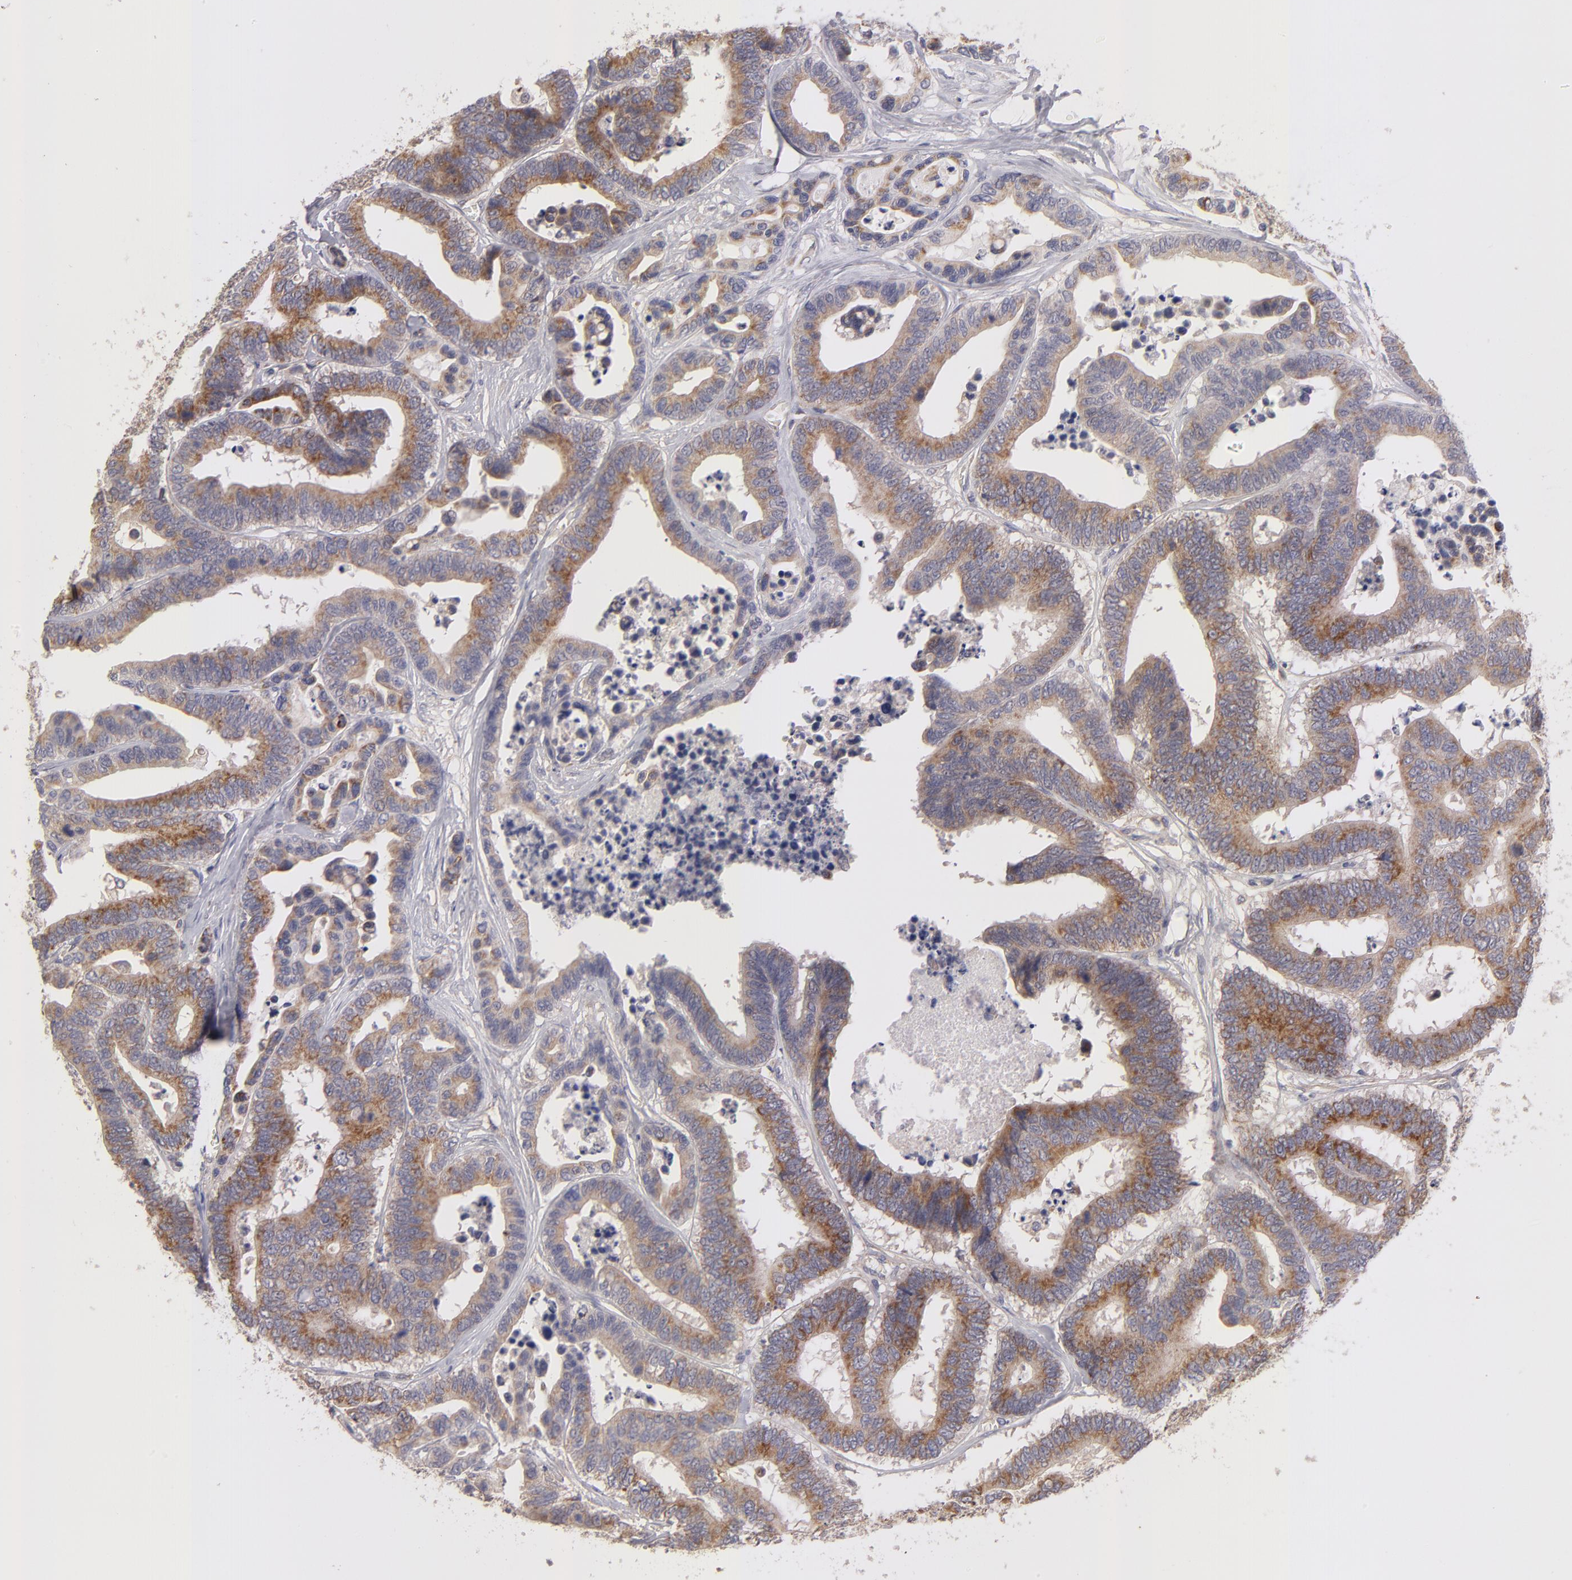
{"staining": {"intensity": "moderate", "quantity": ">75%", "location": "cytoplasmic/membranous"}, "tissue": "colorectal cancer", "cell_type": "Tumor cells", "image_type": "cancer", "snomed": [{"axis": "morphology", "description": "Adenocarcinoma, NOS"}, {"axis": "topography", "description": "Colon"}], "caption": "The photomicrograph shows a brown stain indicating the presence of a protein in the cytoplasmic/membranous of tumor cells in colorectal adenocarcinoma.", "gene": "HCCS", "patient": {"sex": "male", "age": 82}}